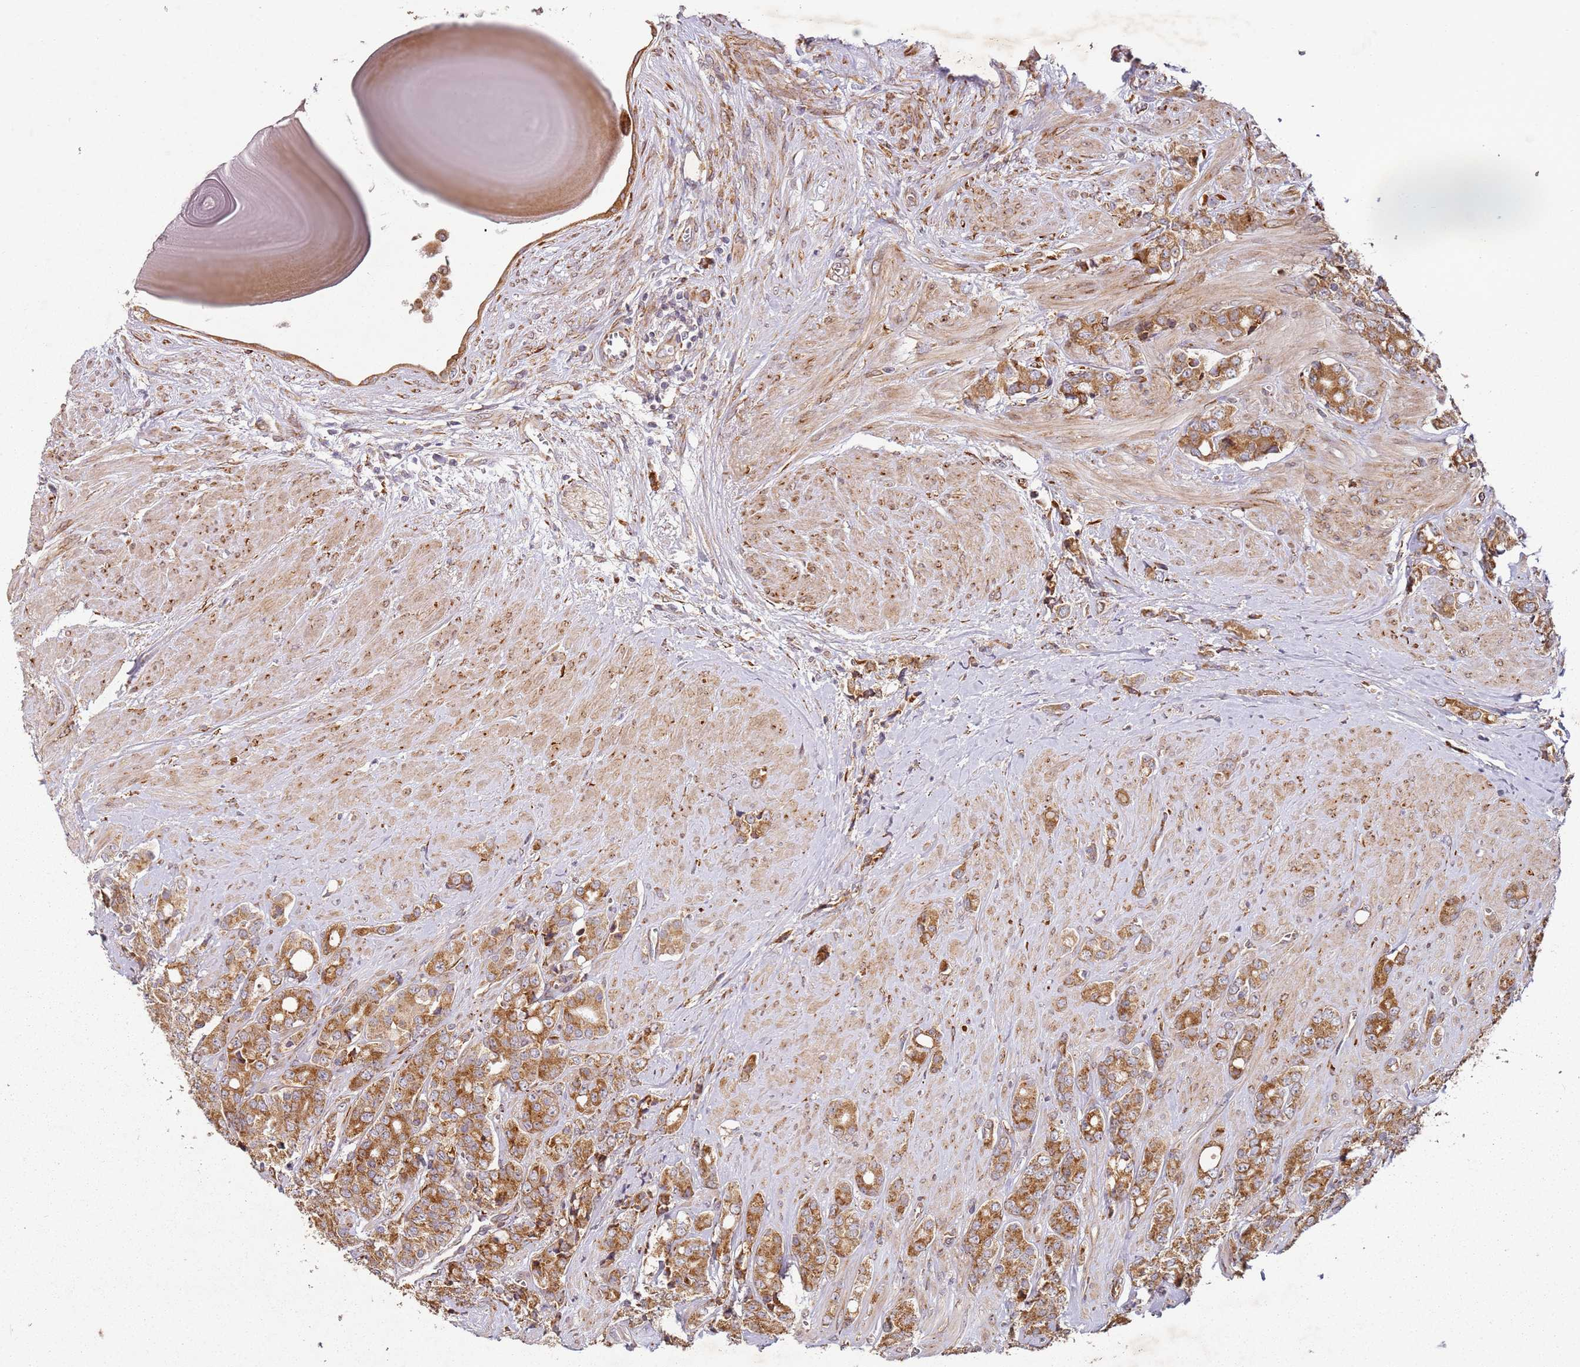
{"staining": {"intensity": "moderate", "quantity": ">75%", "location": "cytoplasmic/membranous"}, "tissue": "prostate cancer", "cell_type": "Tumor cells", "image_type": "cancer", "snomed": [{"axis": "morphology", "description": "Adenocarcinoma, High grade"}, {"axis": "topography", "description": "Prostate"}], "caption": "Immunohistochemistry (IHC) of human prostate cancer exhibits medium levels of moderate cytoplasmic/membranous staining in approximately >75% of tumor cells.", "gene": "ARFRP1", "patient": {"sex": "male", "age": 62}}